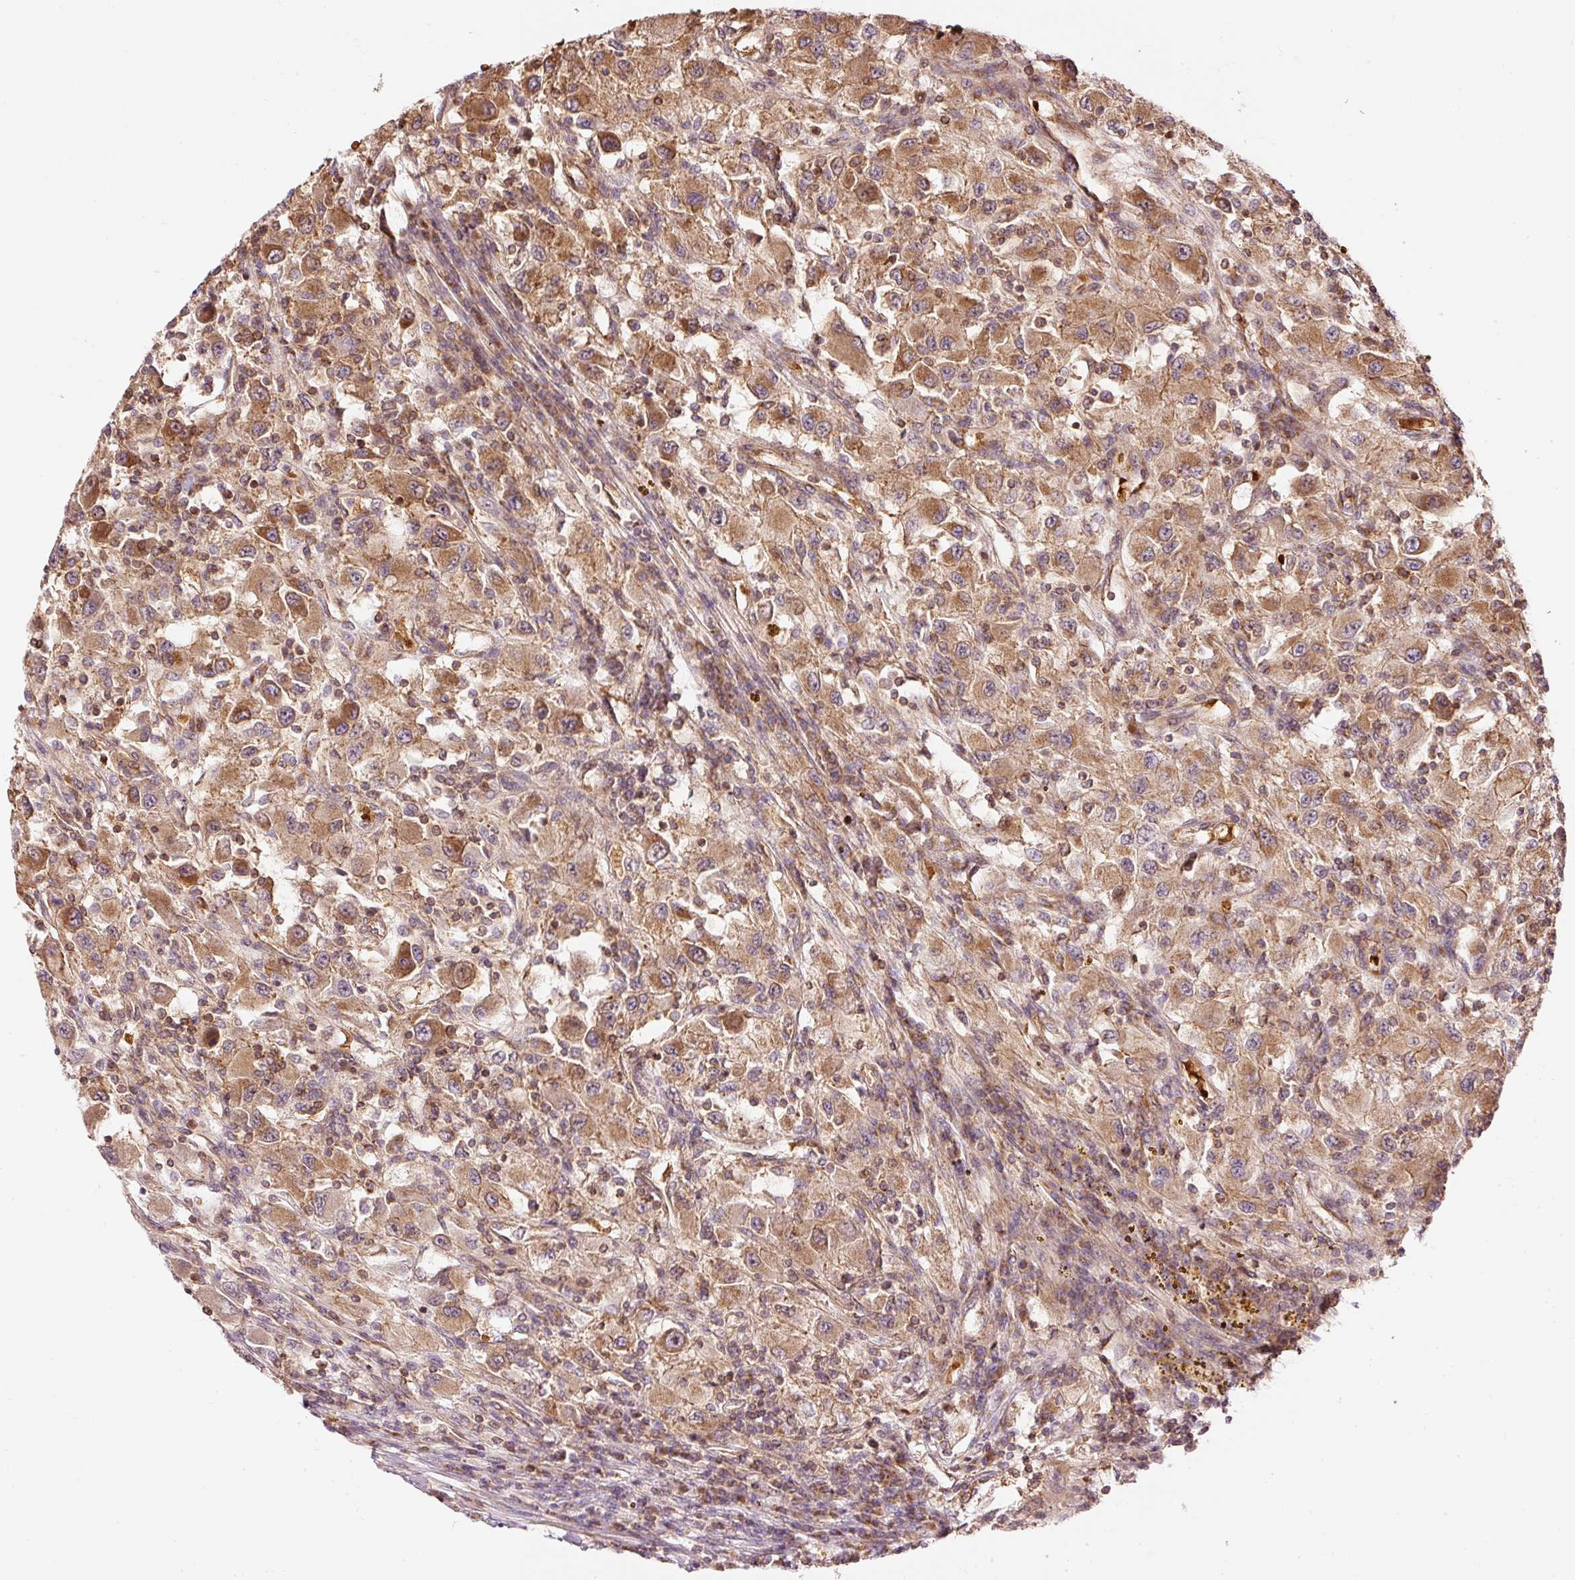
{"staining": {"intensity": "moderate", "quantity": "25%-75%", "location": "cytoplasmic/membranous"}, "tissue": "renal cancer", "cell_type": "Tumor cells", "image_type": "cancer", "snomed": [{"axis": "morphology", "description": "Adenocarcinoma, NOS"}, {"axis": "topography", "description": "Kidney"}], "caption": "About 25%-75% of tumor cells in renal adenocarcinoma display moderate cytoplasmic/membranous protein expression as visualized by brown immunohistochemical staining.", "gene": "ADCY4", "patient": {"sex": "female", "age": 67}}